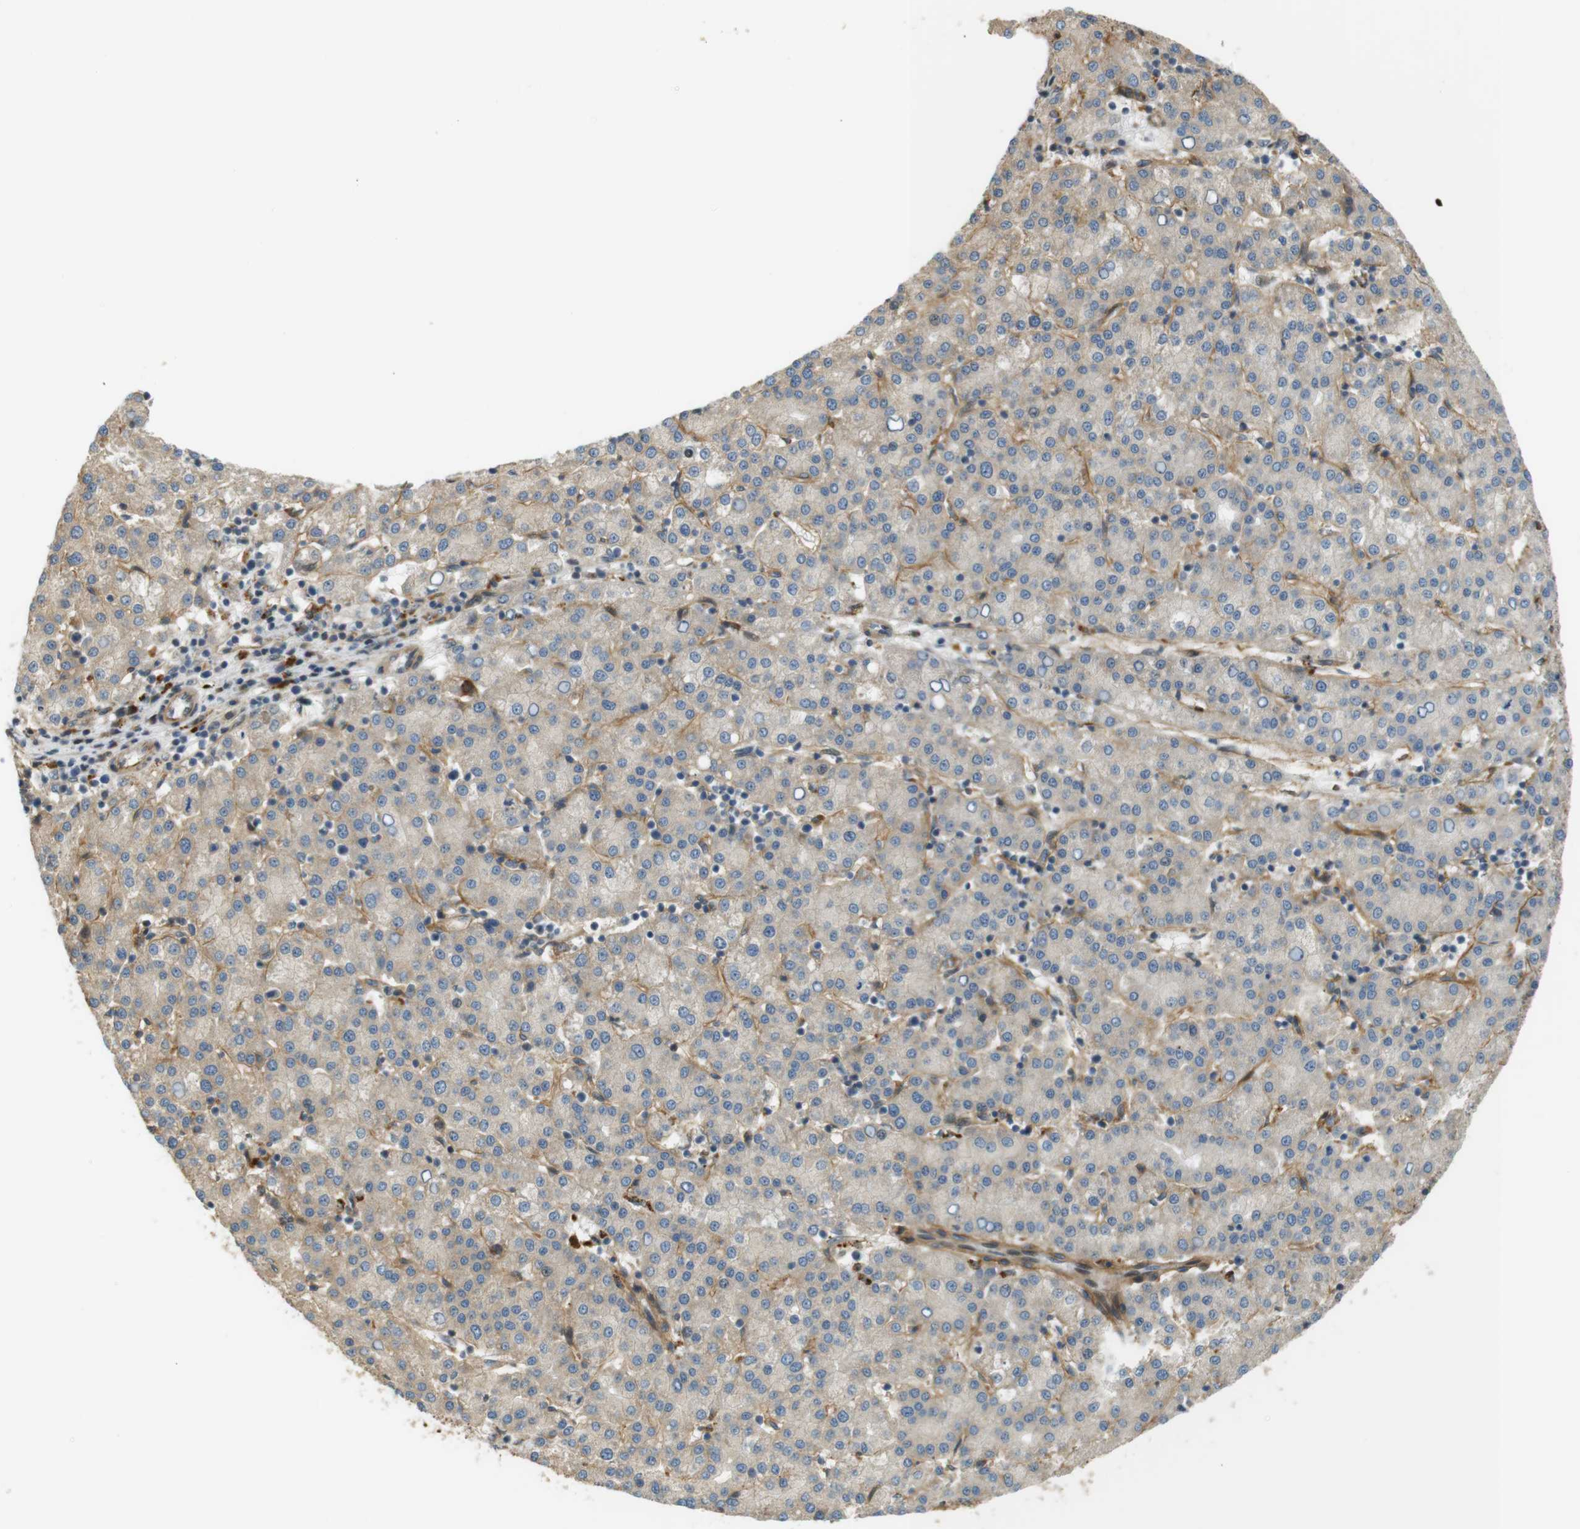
{"staining": {"intensity": "weak", "quantity": "<25%", "location": "cytoplasmic/membranous"}, "tissue": "liver cancer", "cell_type": "Tumor cells", "image_type": "cancer", "snomed": [{"axis": "morphology", "description": "Carcinoma, Hepatocellular, NOS"}, {"axis": "topography", "description": "Liver"}], "caption": "An image of liver hepatocellular carcinoma stained for a protein displays no brown staining in tumor cells.", "gene": "TSPAN9", "patient": {"sex": "female", "age": 58}}